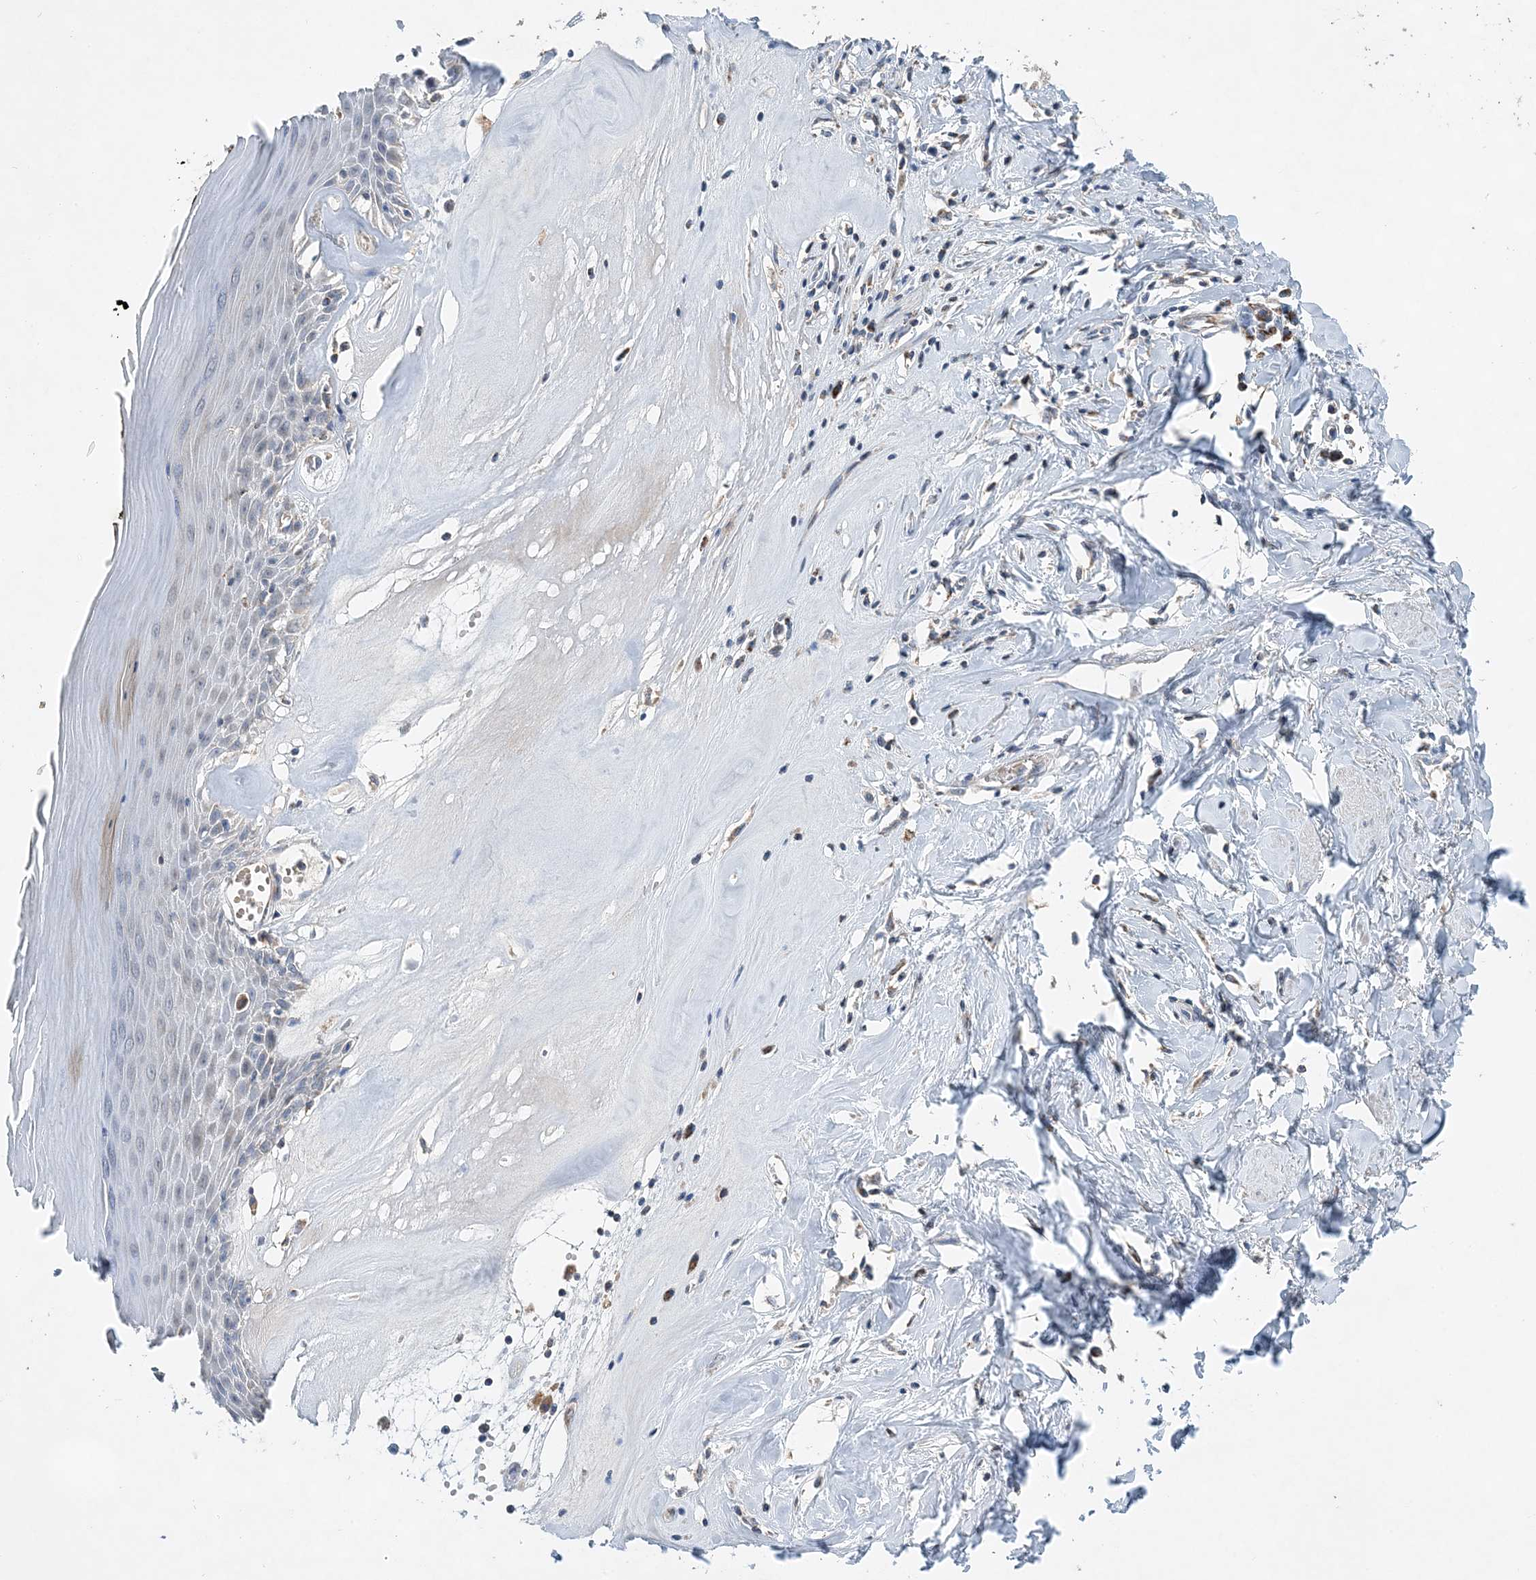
{"staining": {"intensity": "weak", "quantity": "<25%", "location": "cytoplasmic/membranous"}, "tissue": "skin", "cell_type": "Epidermal cells", "image_type": "normal", "snomed": [{"axis": "morphology", "description": "Normal tissue, NOS"}, {"axis": "morphology", "description": "Inflammation, NOS"}, {"axis": "topography", "description": "Vulva"}], "caption": "A high-resolution micrograph shows immunohistochemistry staining of benign skin, which displays no significant positivity in epidermal cells.", "gene": "TRAPPC13", "patient": {"sex": "female", "age": 84}}